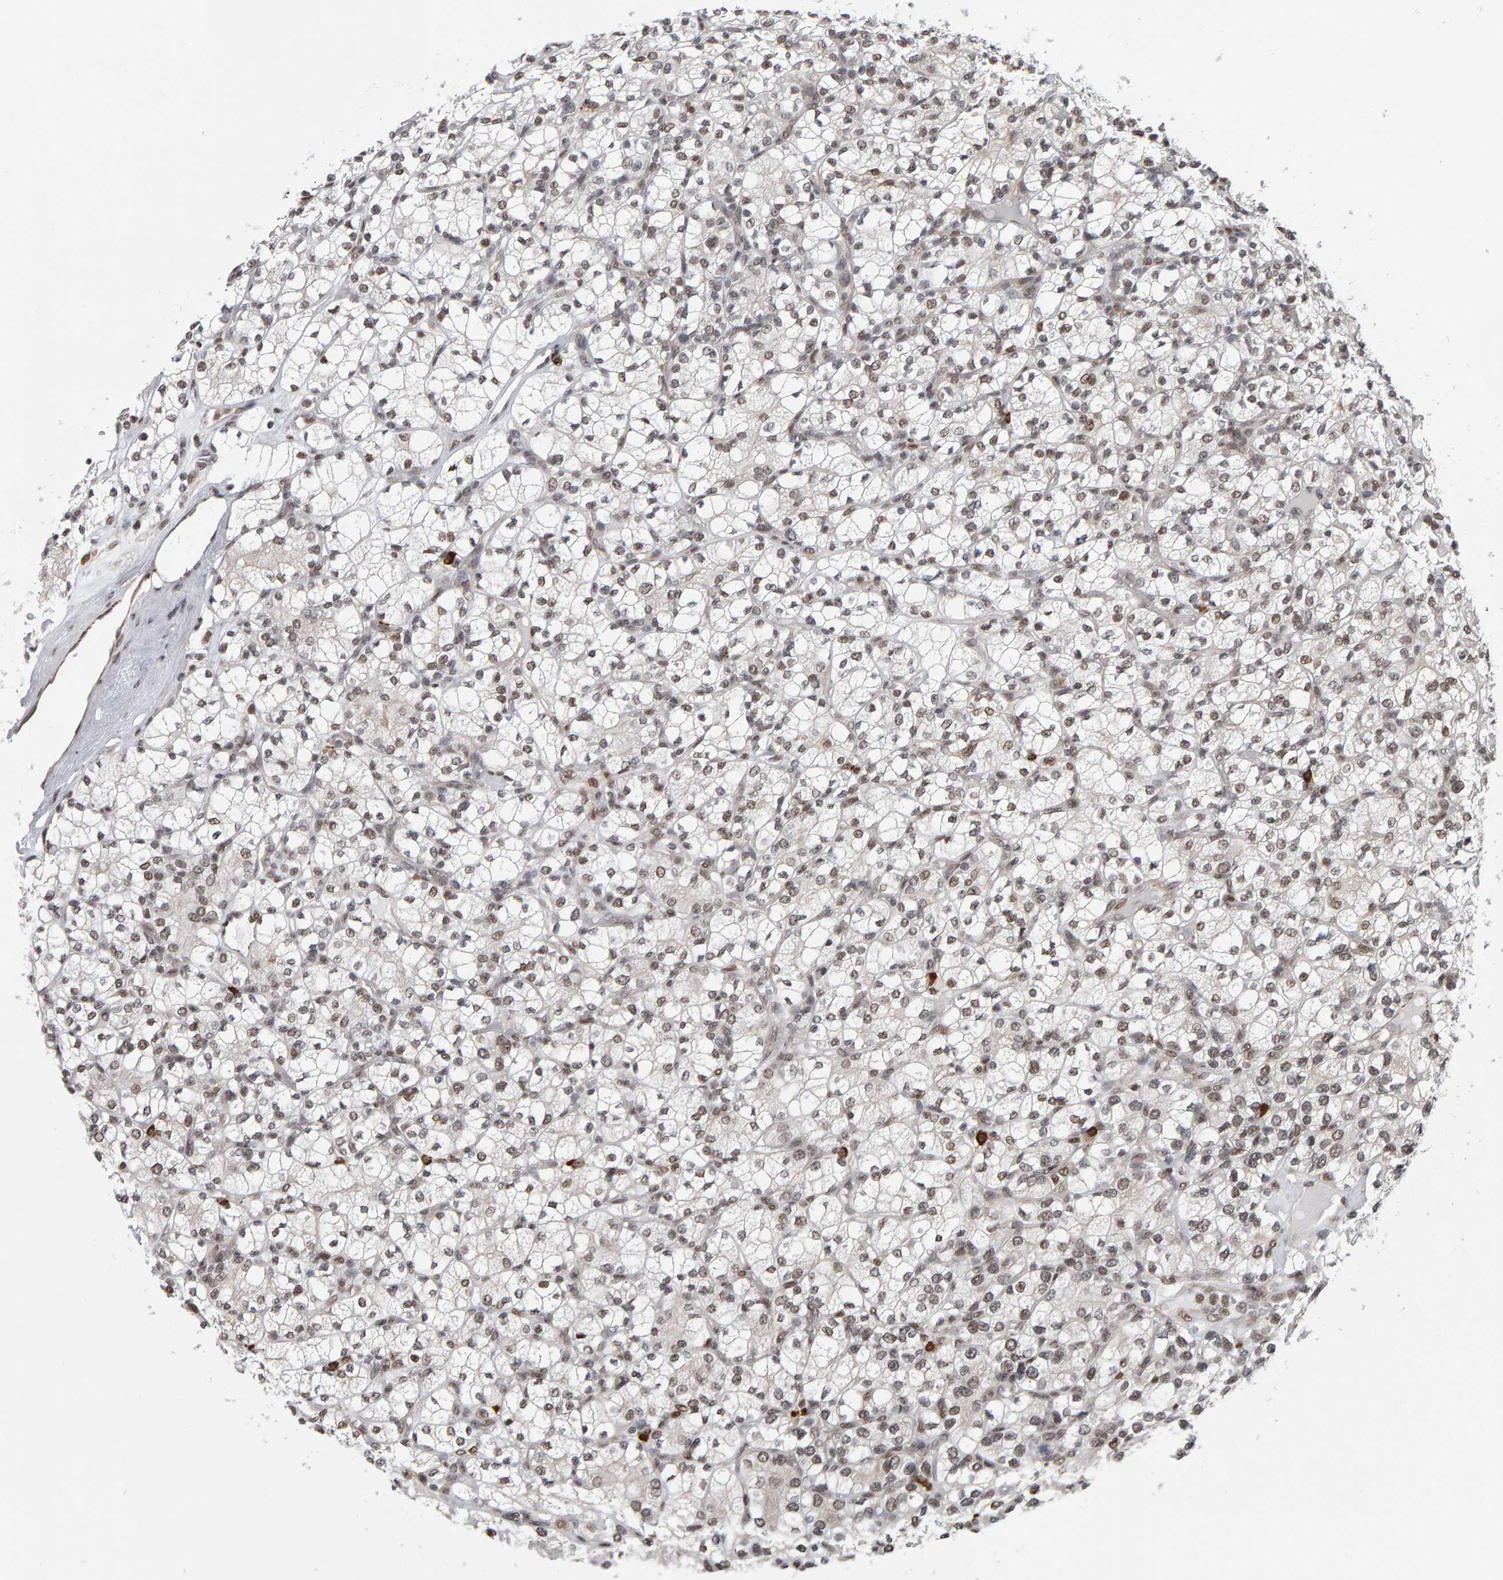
{"staining": {"intensity": "moderate", "quantity": "25%-75%", "location": "nuclear"}, "tissue": "renal cancer", "cell_type": "Tumor cells", "image_type": "cancer", "snomed": [{"axis": "morphology", "description": "Adenocarcinoma, NOS"}, {"axis": "topography", "description": "Kidney"}], "caption": "Brown immunohistochemical staining in adenocarcinoma (renal) shows moderate nuclear expression in about 25%-75% of tumor cells. The staining was performed using DAB, with brown indicating positive protein expression. Nuclei are stained blue with hematoxylin.", "gene": "ATF7IP", "patient": {"sex": "male", "age": 77}}